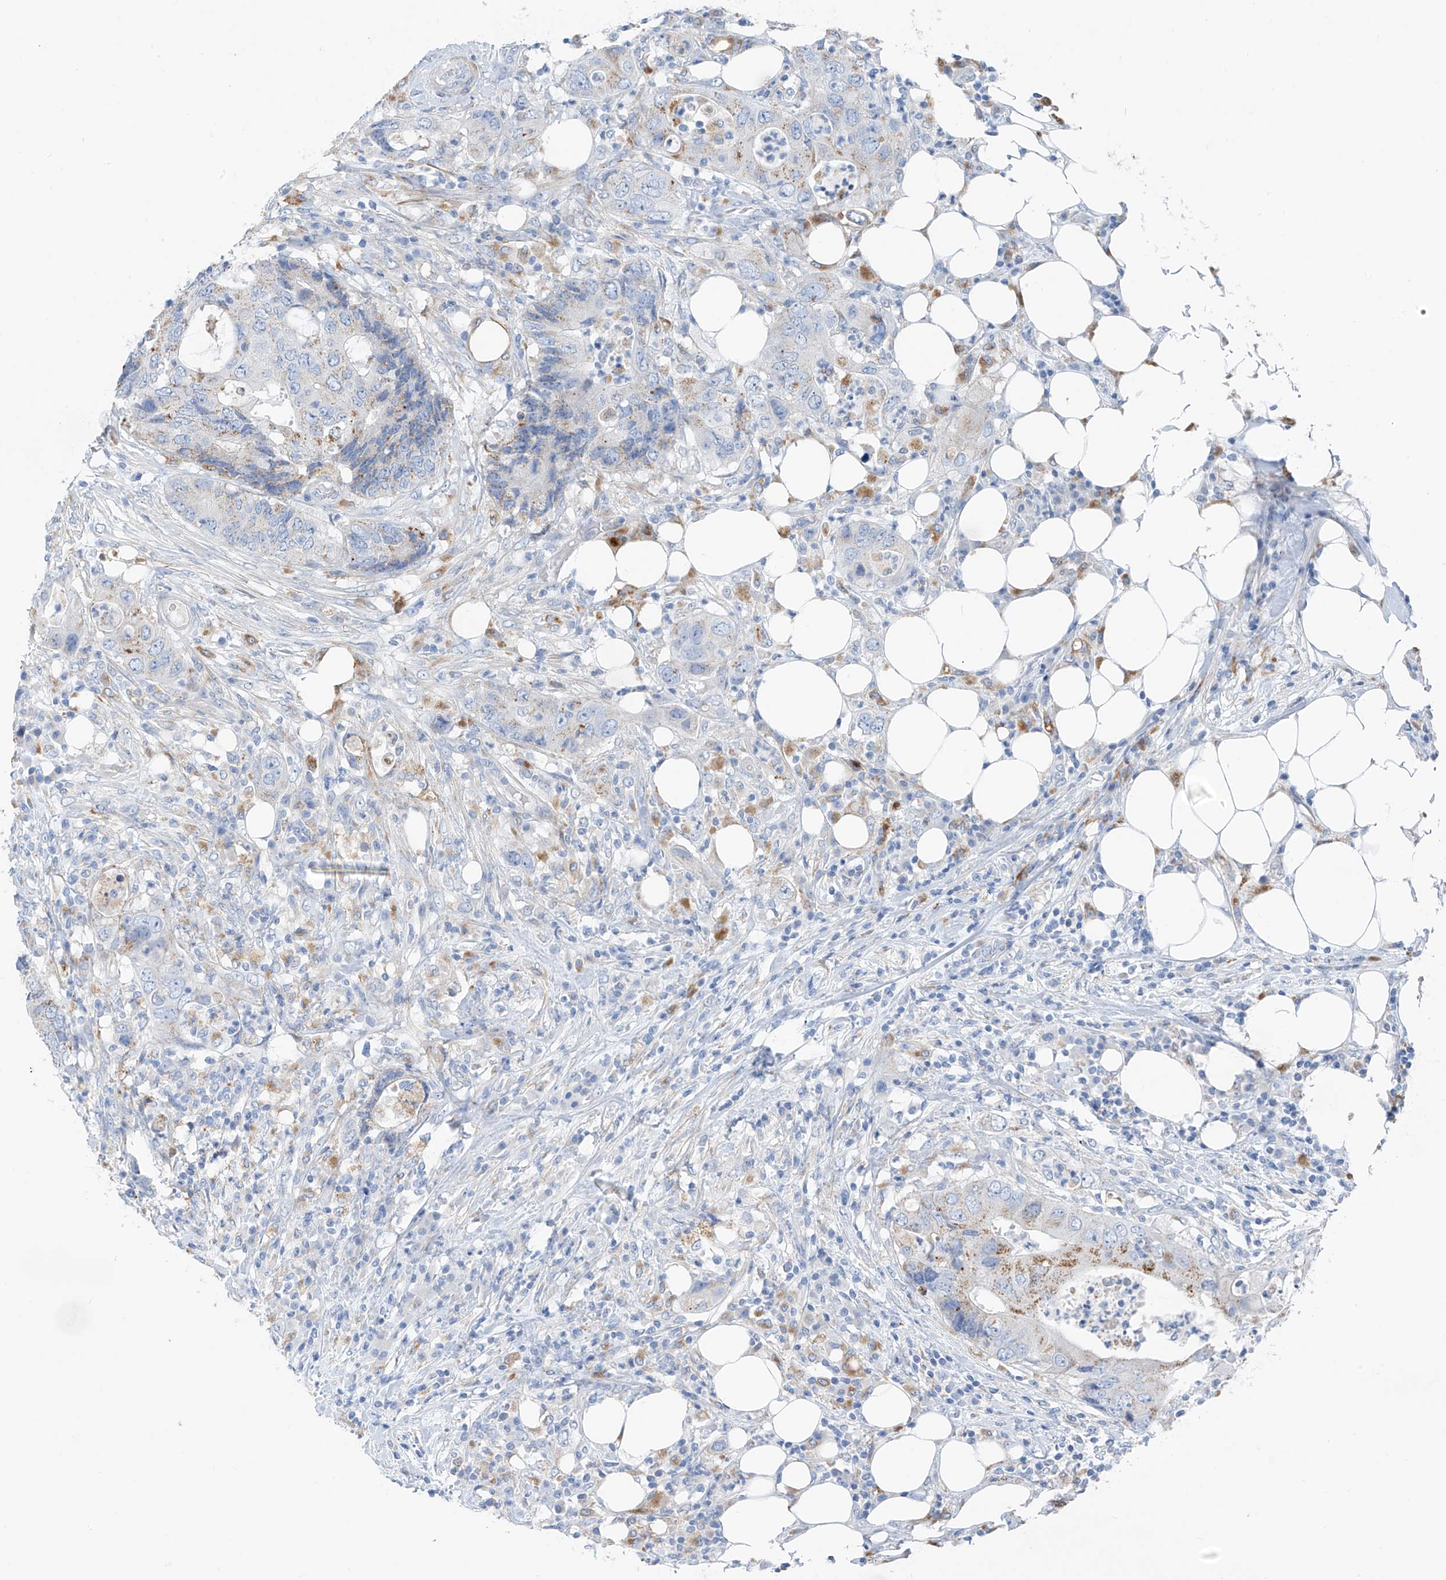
{"staining": {"intensity": "moderate", "quantity": "<25%", "location": "cytoplasmic/membranous"}, "tissue": "colorectal cancer", "cell_type": "Tumor cells", "image_type": "cancer", "snomed": [{"axis": "morphology", "description": "Adenocarcinoma, NOS"}, {"axis": "topography", "description": "Colon"}], "caption": "IHC (DAB (3,3'-diaminobenzidine)) staining of colorectal cancer (adenocarcinoma) reveals moderate cytoplasmic/membranous protein positivity in about <25% of tumor cells.", "gene": "GLMP", "patient": {"sex": "male", "age": 71}}